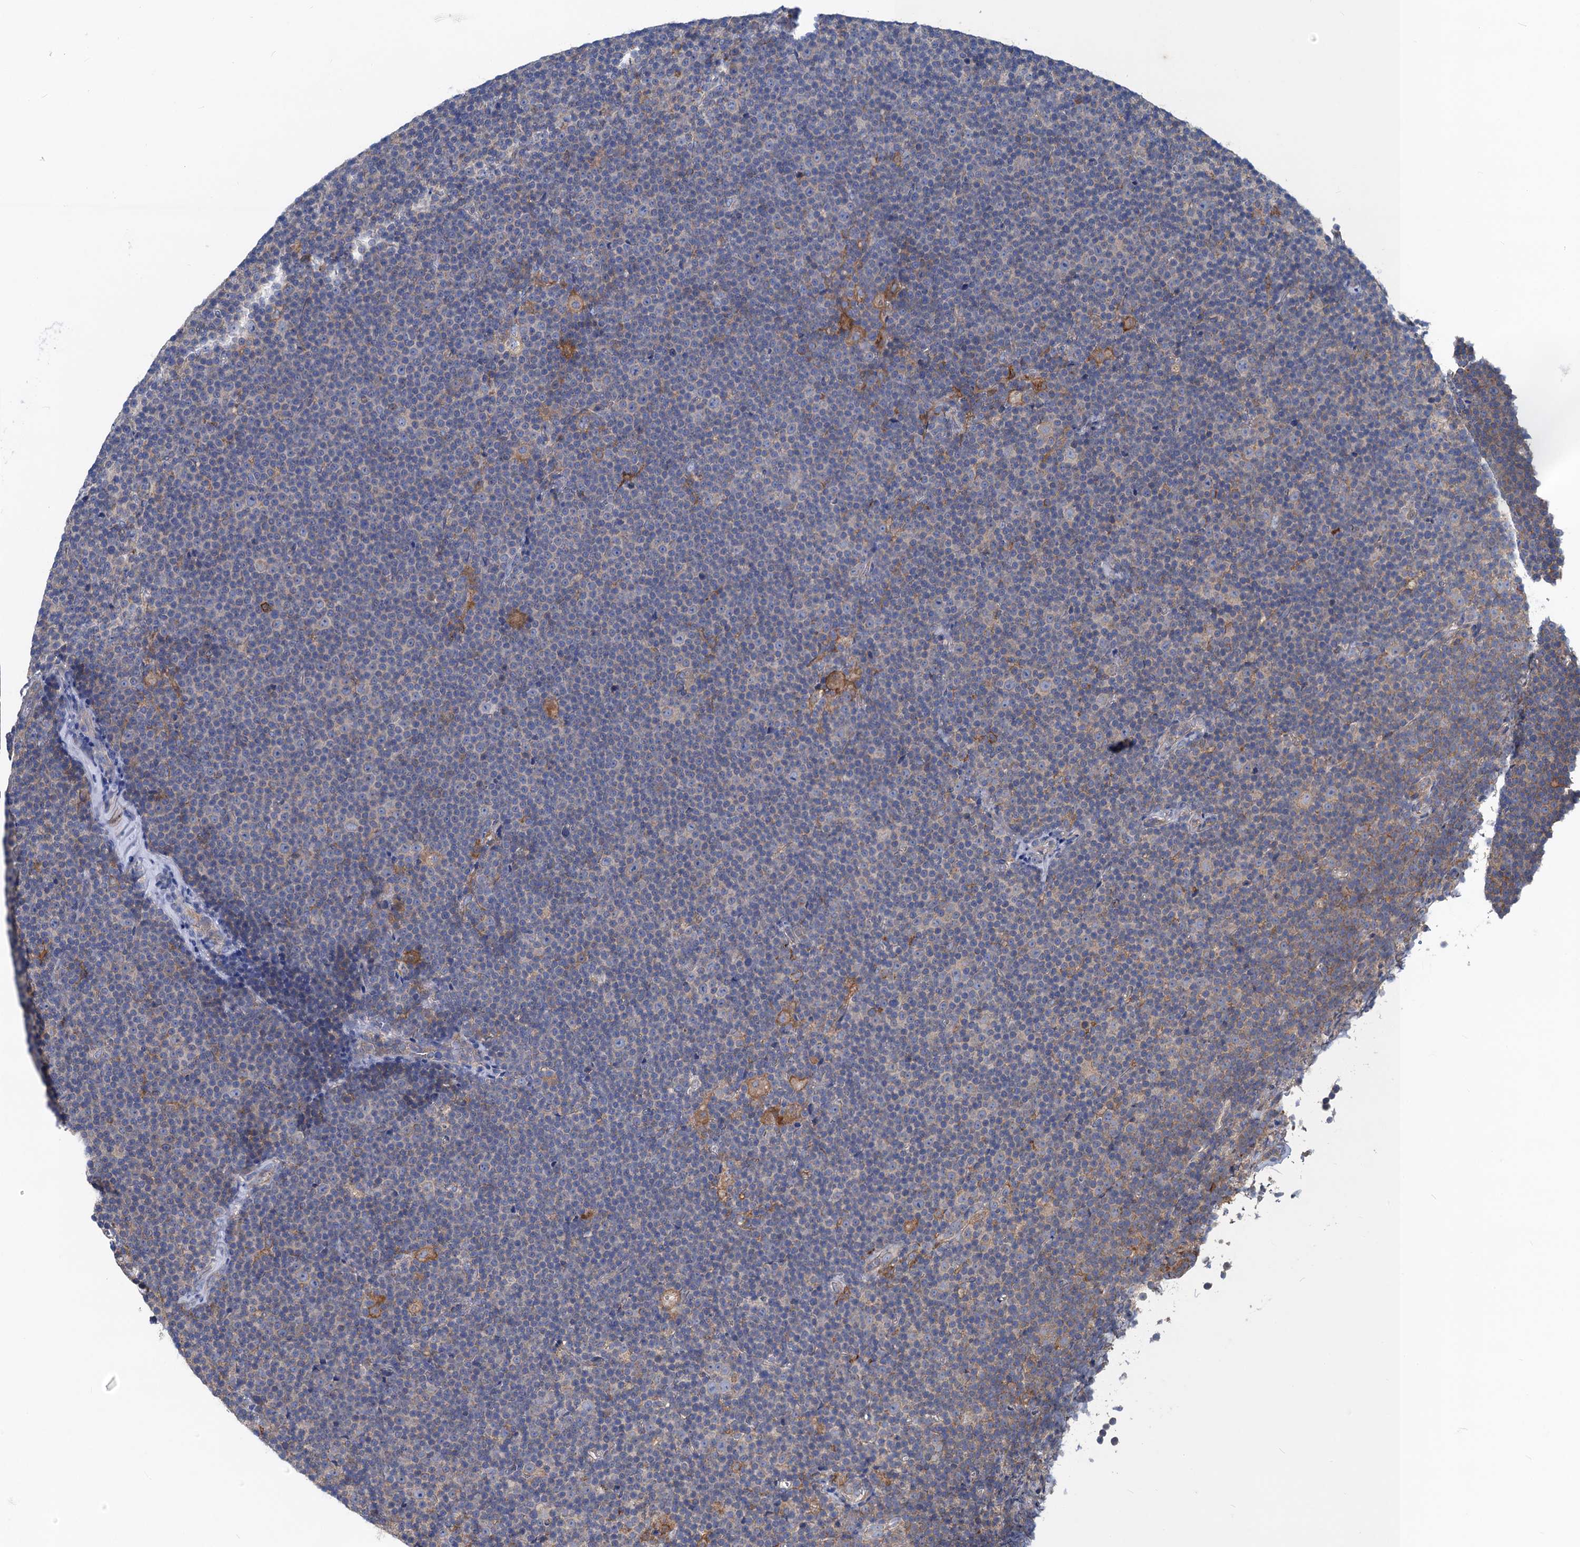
{"staining": {"intensity": "negative", "quantity": "none", "location": "none"}, "tissue": "lymphoma", "cell_type": "Tumor cells", "image_type": "cancer", "snomed": [{"axis": "morphology", "description": "Malignant lymphoma, non-Hodgkin's type, Low grade"}, {"axis": "topography", "description": "Lymph node"}], "caption": "Low-grade malignant lymphoma, non-Hodgkin's type was stained to show a protein in brown. There is no significant positivity in tumor cells.", "gene": "SNAP29", "patient": {"sex": "female", "age": 67}}